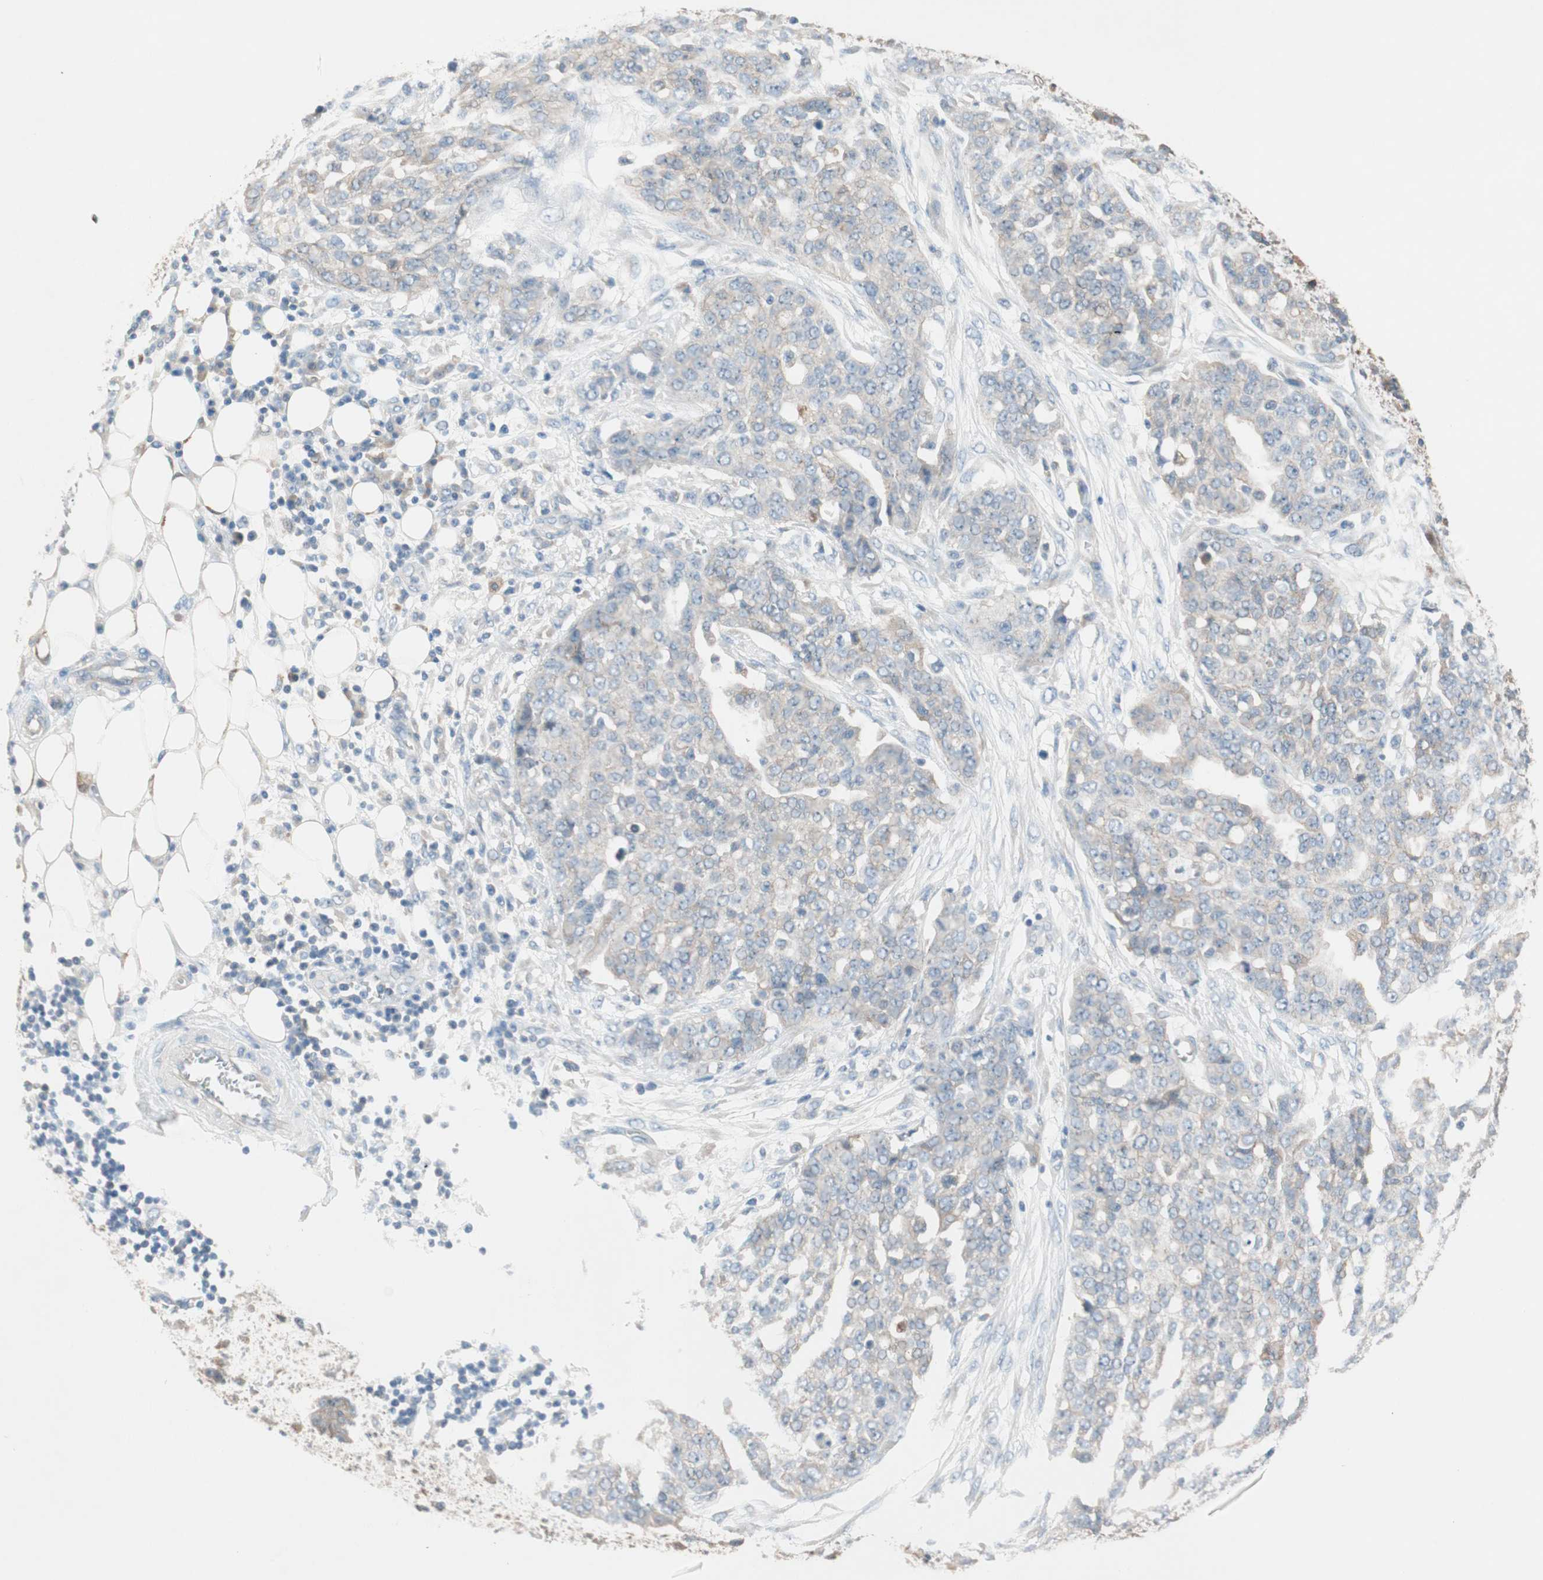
{"staining": {"intensity": "weak", "quantity": "<25%", "location": "cytoplasmic/membranous"}, "tissue": "ovarian cancer", "cell_type": "Tumor cells", "image_type": "cancer", "snomed": [{"axis": "morphology", "description": "Cystadenocarcinoma, serous, NOS"}, {"axis": "topography", "description": "Soft tissue"}, {"axis": "topography", "description": "Ovary"}], "caption": "Immunohistochemistry of human ovarian cancer displays no positivity in tumor cells.", "gene": "GLUL", "patient": {"sex": "female", "age": 57}}